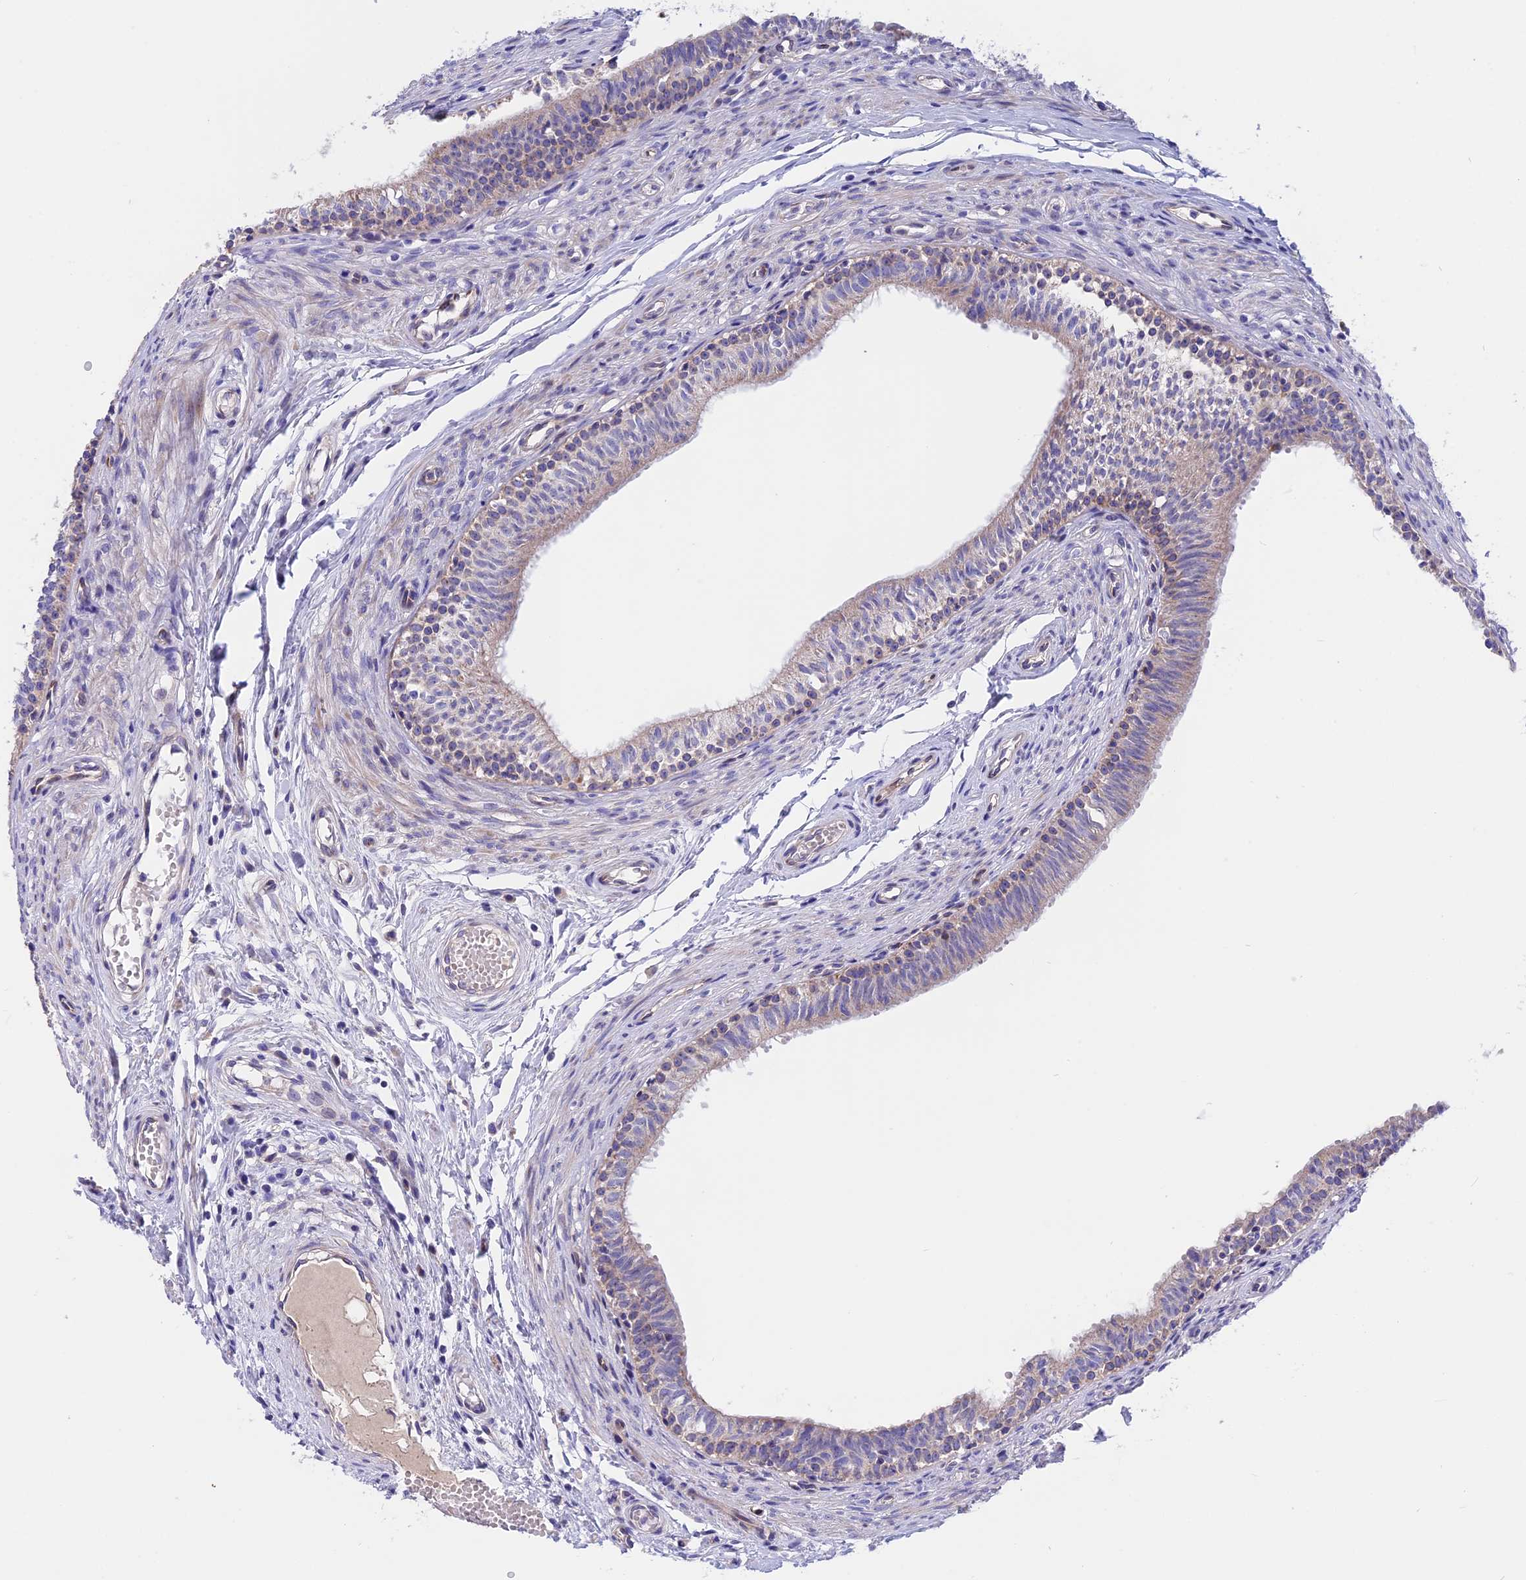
{"staining": {"intensity": "moderate", "quantity": "<25%", "location": "cytoplasmic/membranous"}, "tissue": "epididymis", "cell_type": "Glandular cells", "image_type": "normal", "snomed": [{"axis": "morphology", "description": "Normal tissue, NOS"}, {"axis": "topography", "description": "Epididymis, spermatic cord, NOS"}], "caption": "A brown stain shows moderate cytoplasmic/membranous positivity of a protein in glandular cells of normal epididymis.", "gene": "TMEM138", "patient": {"sex": "male", "age": 22}}